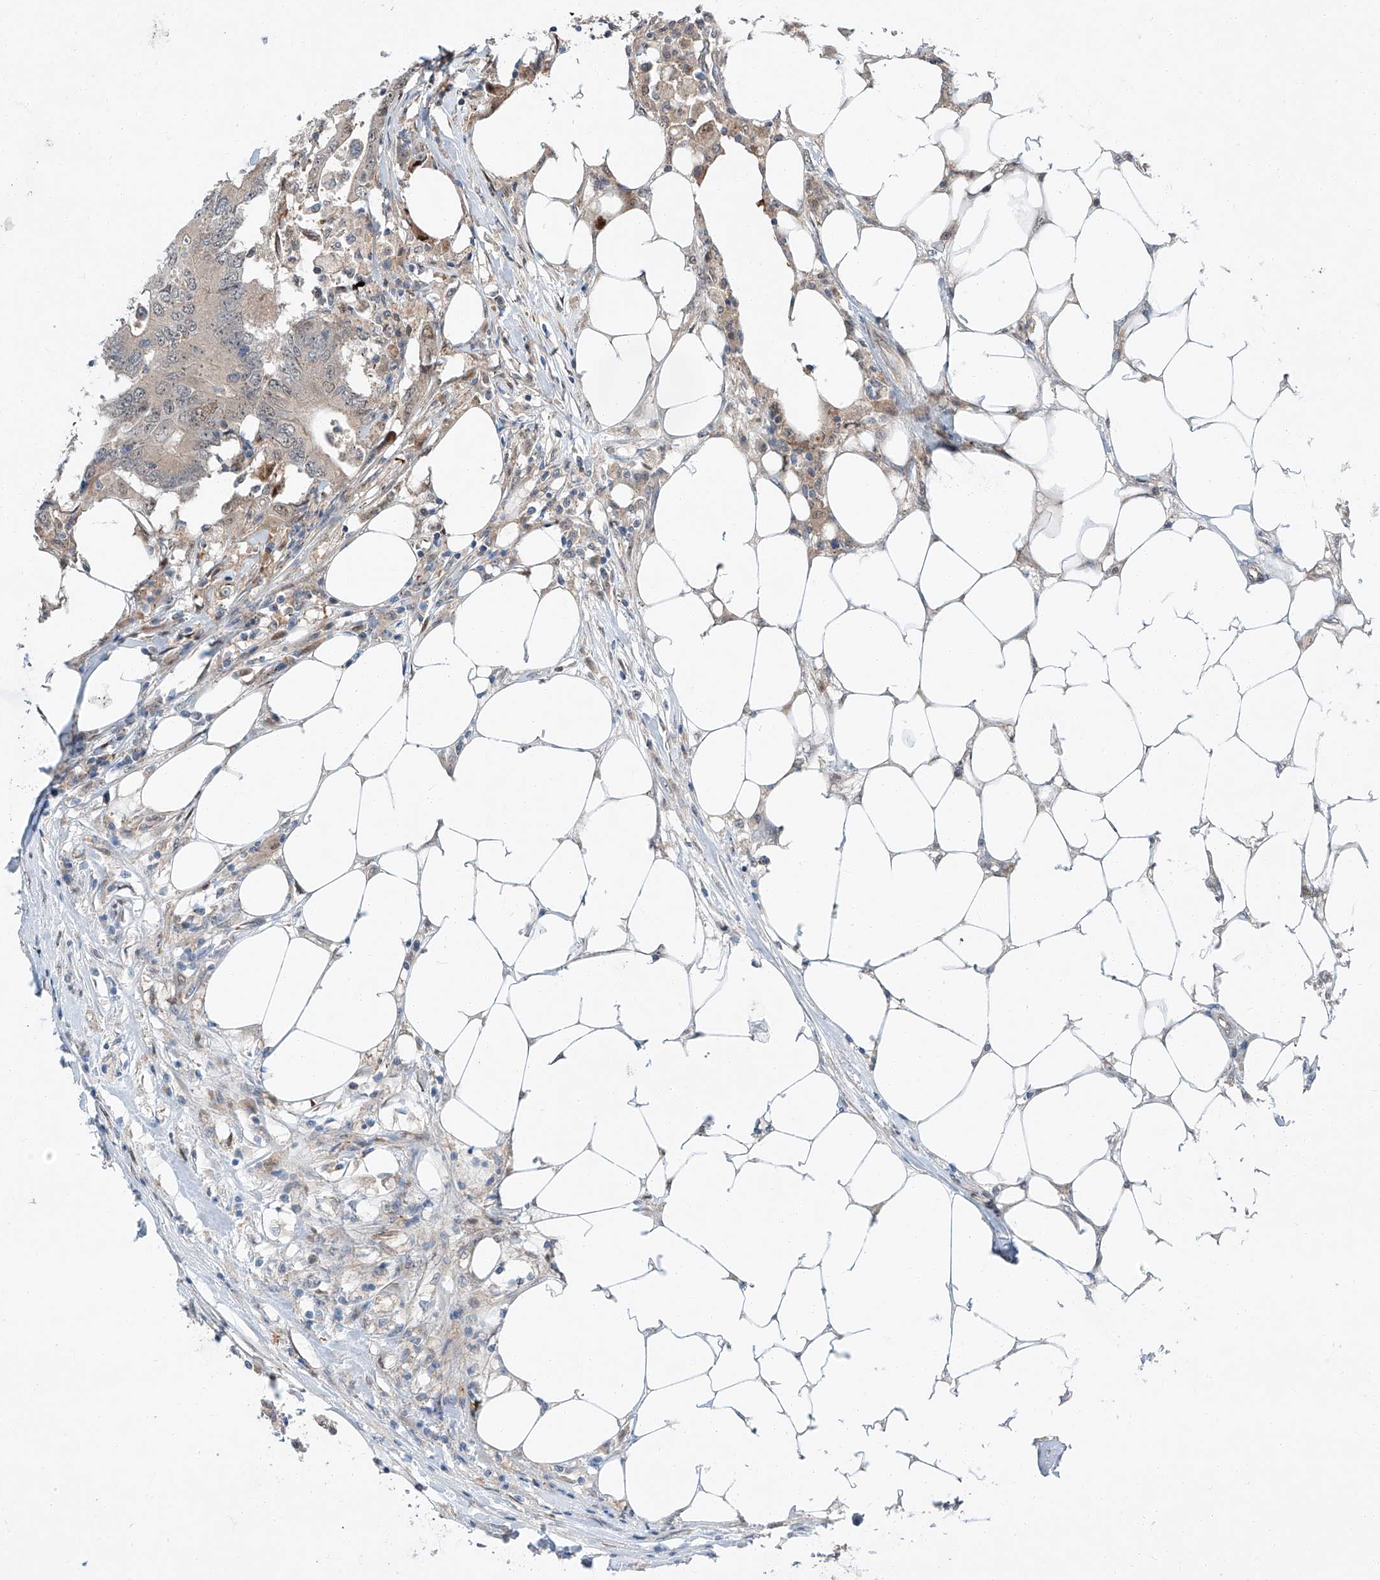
{"staining": {"intensity": "negative", "quantity": "none", "location": "none"}, "tissue": "colorectal cancer", "cell_type": "Tumor cells", "image_type": "cancer", "snomed": [{"axis": "morphology", "description": "Adenocarcinoma, NOS"}, {"axis": "topography", "description": "Colon"}], "caption": "Tumor cells show no significant expression in colorectal cancer (adenocarcinoma). (DAB IHC with hematoxylin counter stain).", "gene": "CLDND1", "patient": {"sex": "male", "age": 71}}